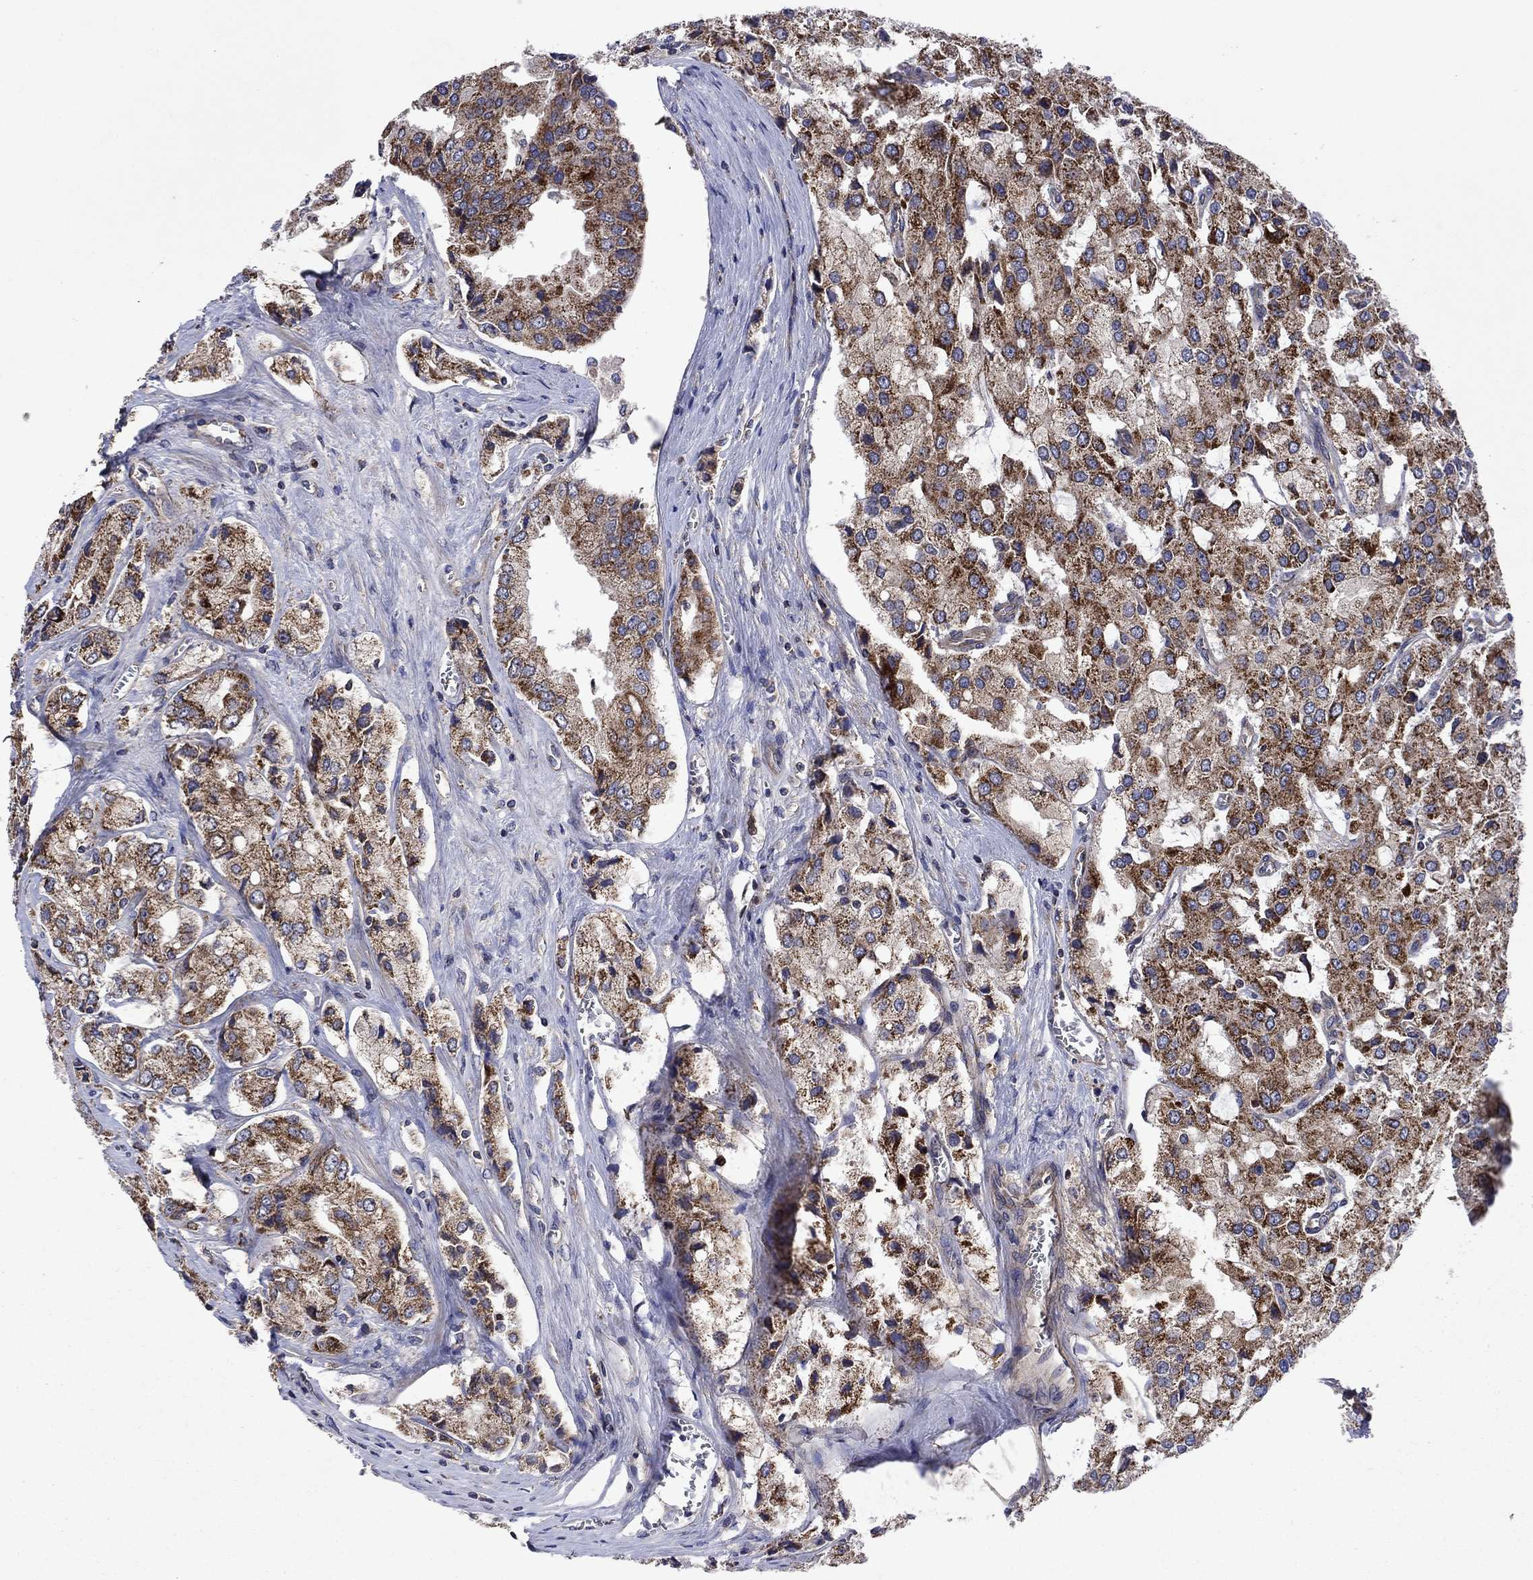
{"staining": {"intensity": "strong", "quantity": ">75%", "location": "cytoplasmic/membranous"}, "tissue": "prostate cancer", "cell_type": "Tumor cells", "image_type": "cancer", "snomed": [{"axis": "morphology", "description": "Adenocarcinoma, NOS"}, {"axis": "topography", "description": "Prostate and seminal vesicle, NOS"}, {"axis": "topography", "description": "Prostate"}], "caption": "Protein staining of adenocarcinoma (prostate) tissue demonstrates strong cytoplasmic/membranous expression in approximately >75% of tumor cells. (Brightfield microscopy of DAB IHC at high magnification).", "gene": "KIF22", "patient": {"sex": "male", "age": 67}}